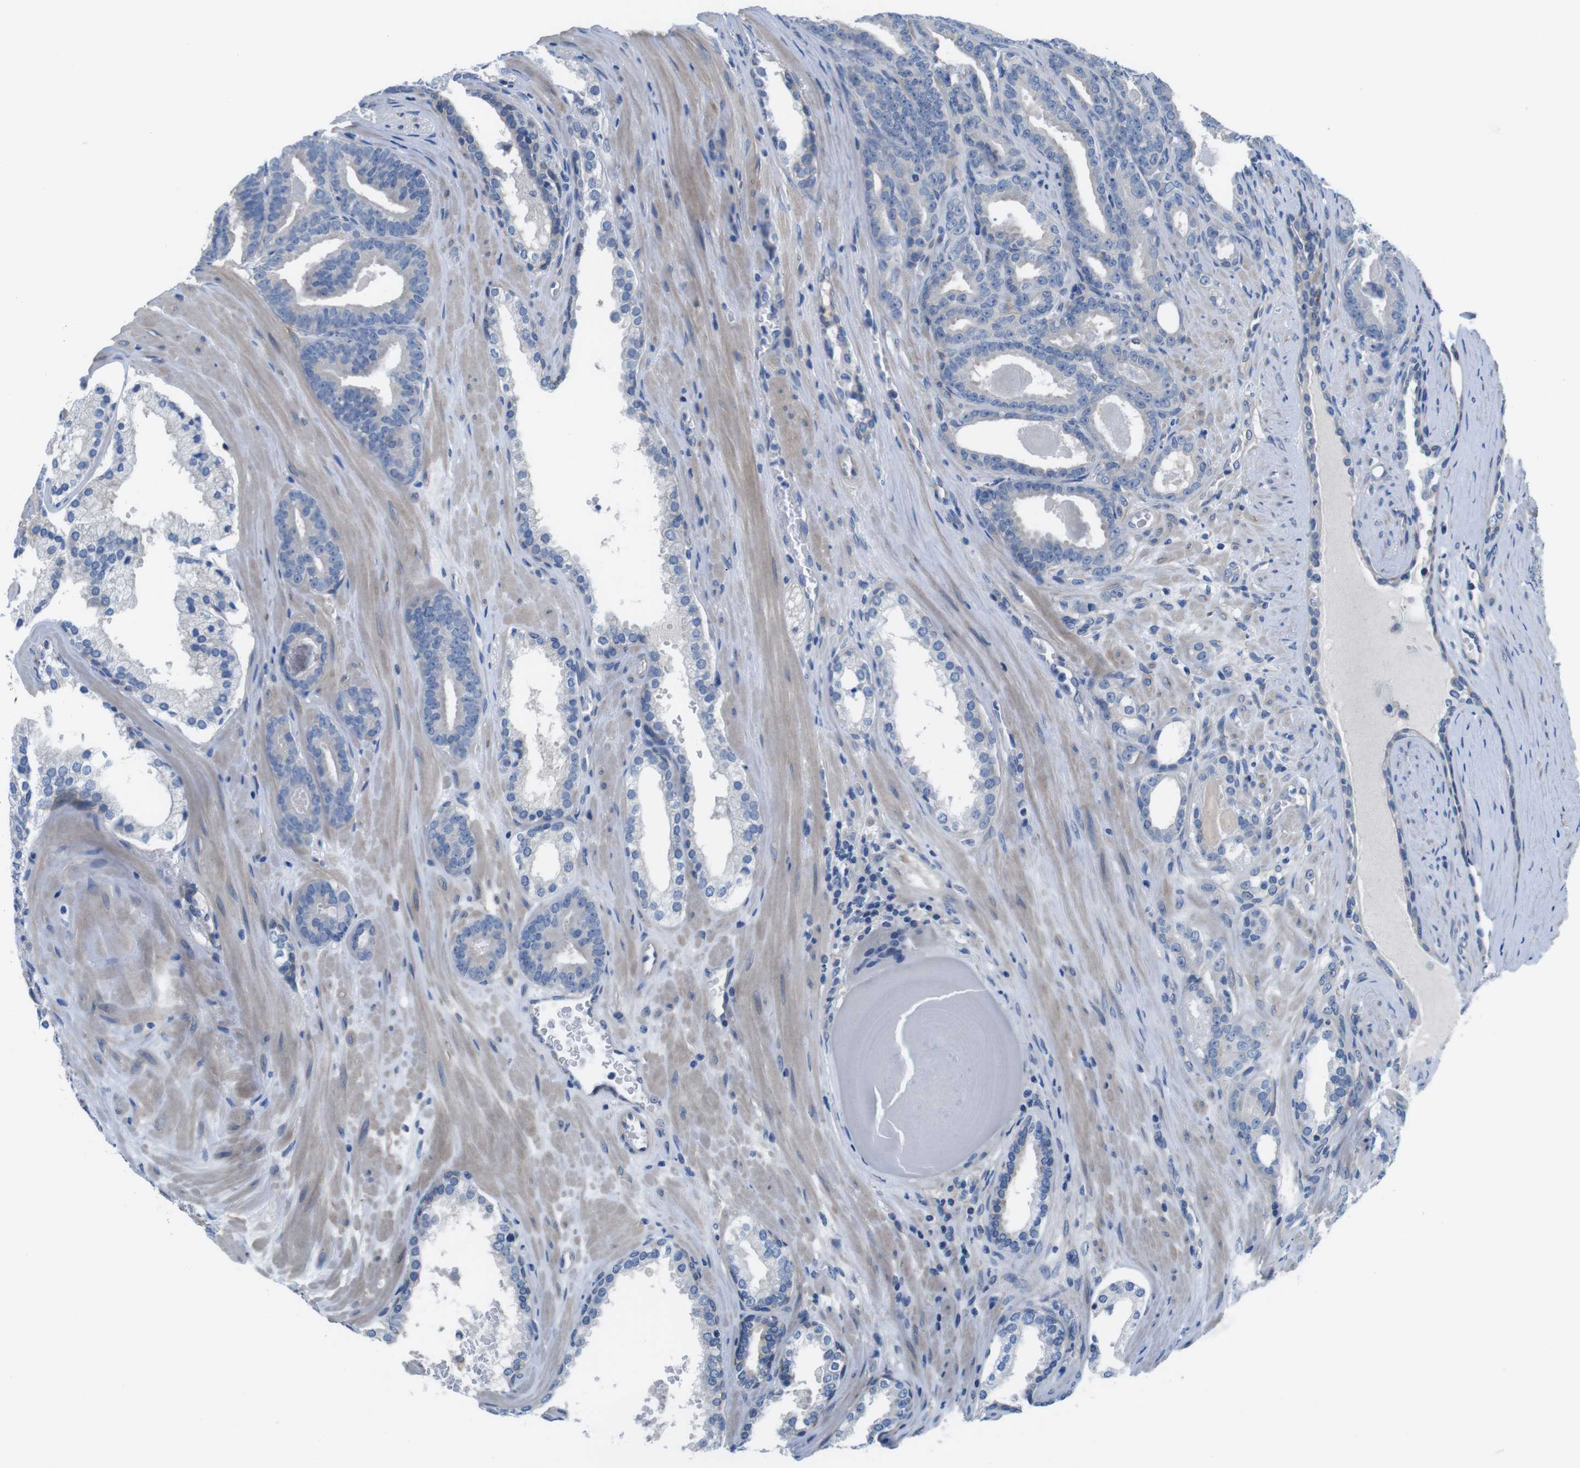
{"staining": {"intensity": "negative", "quantity": "none", "location": "none"}, "tissue": "prostate cancer", "cell_type": "Tumor cells", "image_type": "cancer", "snomed": [{"axis": "morphology", "description": "Adenocarcinoma, High grade"}, {"axis": "topography", "description": "Prostate"}], "caption": "This is an immunohistochemistry image of high-grade adenocarcinoma (prostate). There is no expression in tumor cells.", "gene": "CDH8", "patient": {"sex": "male", "age": 60}}